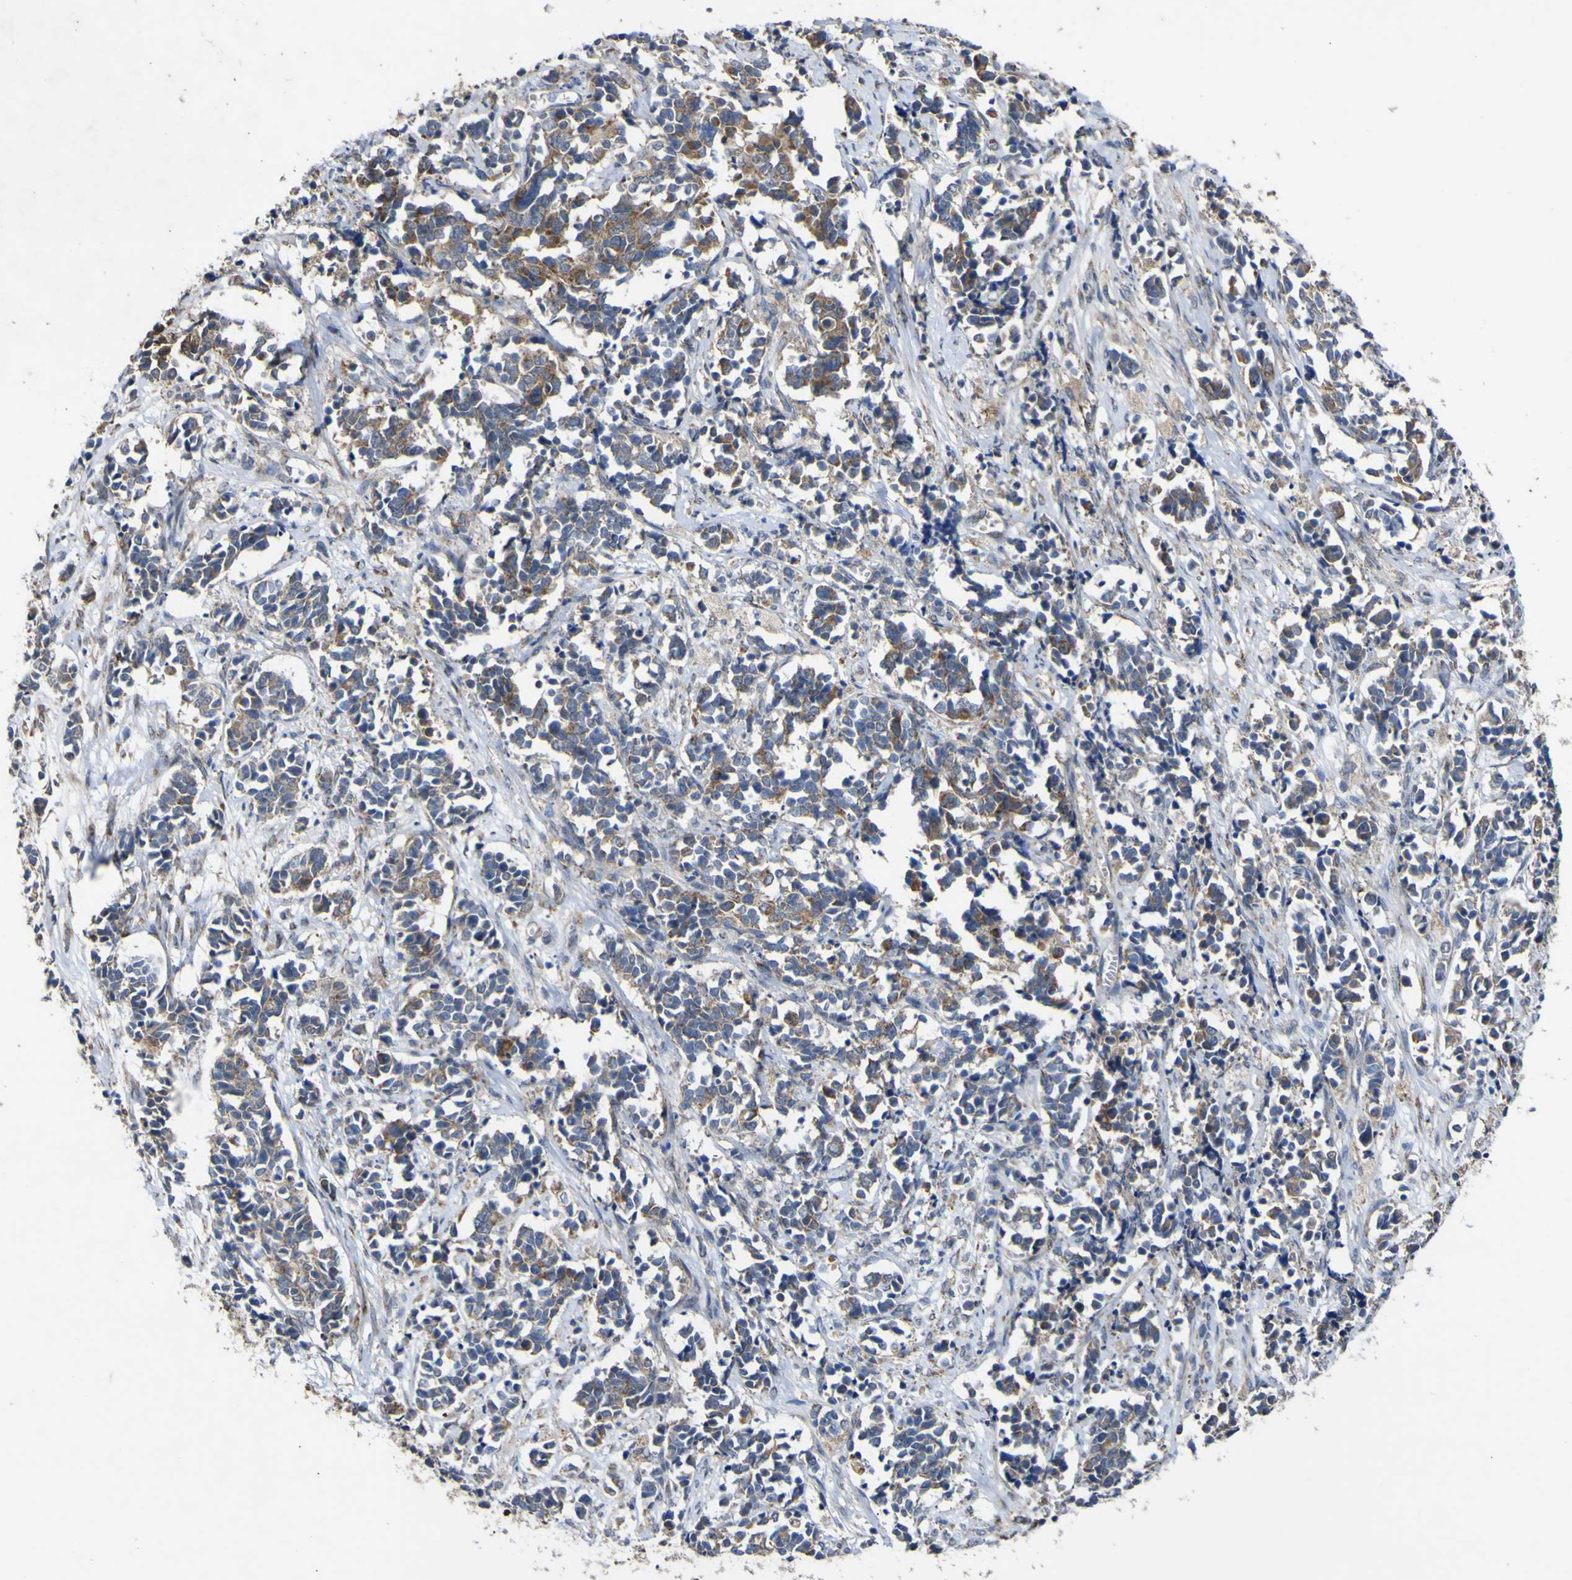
{"staining": {"intensity": "moderate", "quantity": "25%-75%", "location": "cytoplasmic/membranous"}, "tissue": "cervical cancer", "cell_type": "Tumor cells", "image_type": "cancer", "snomed": [{"axis": "morphology", "description": "Normal tissue, NOS"}, {"axis": "morphology", "description": "Squamous cell carcinoma, NOS"}, {"axis": "topography", "description": "Cervix"}], "caption": "Human cervical cancer stained for a protein (brown) reveals moderate cytoplasmic/membranous positive staining in approximately 25%-75% of tumor cells.", "gene": "IRAK2", "patient": {"sex": "female", "age": 35}}